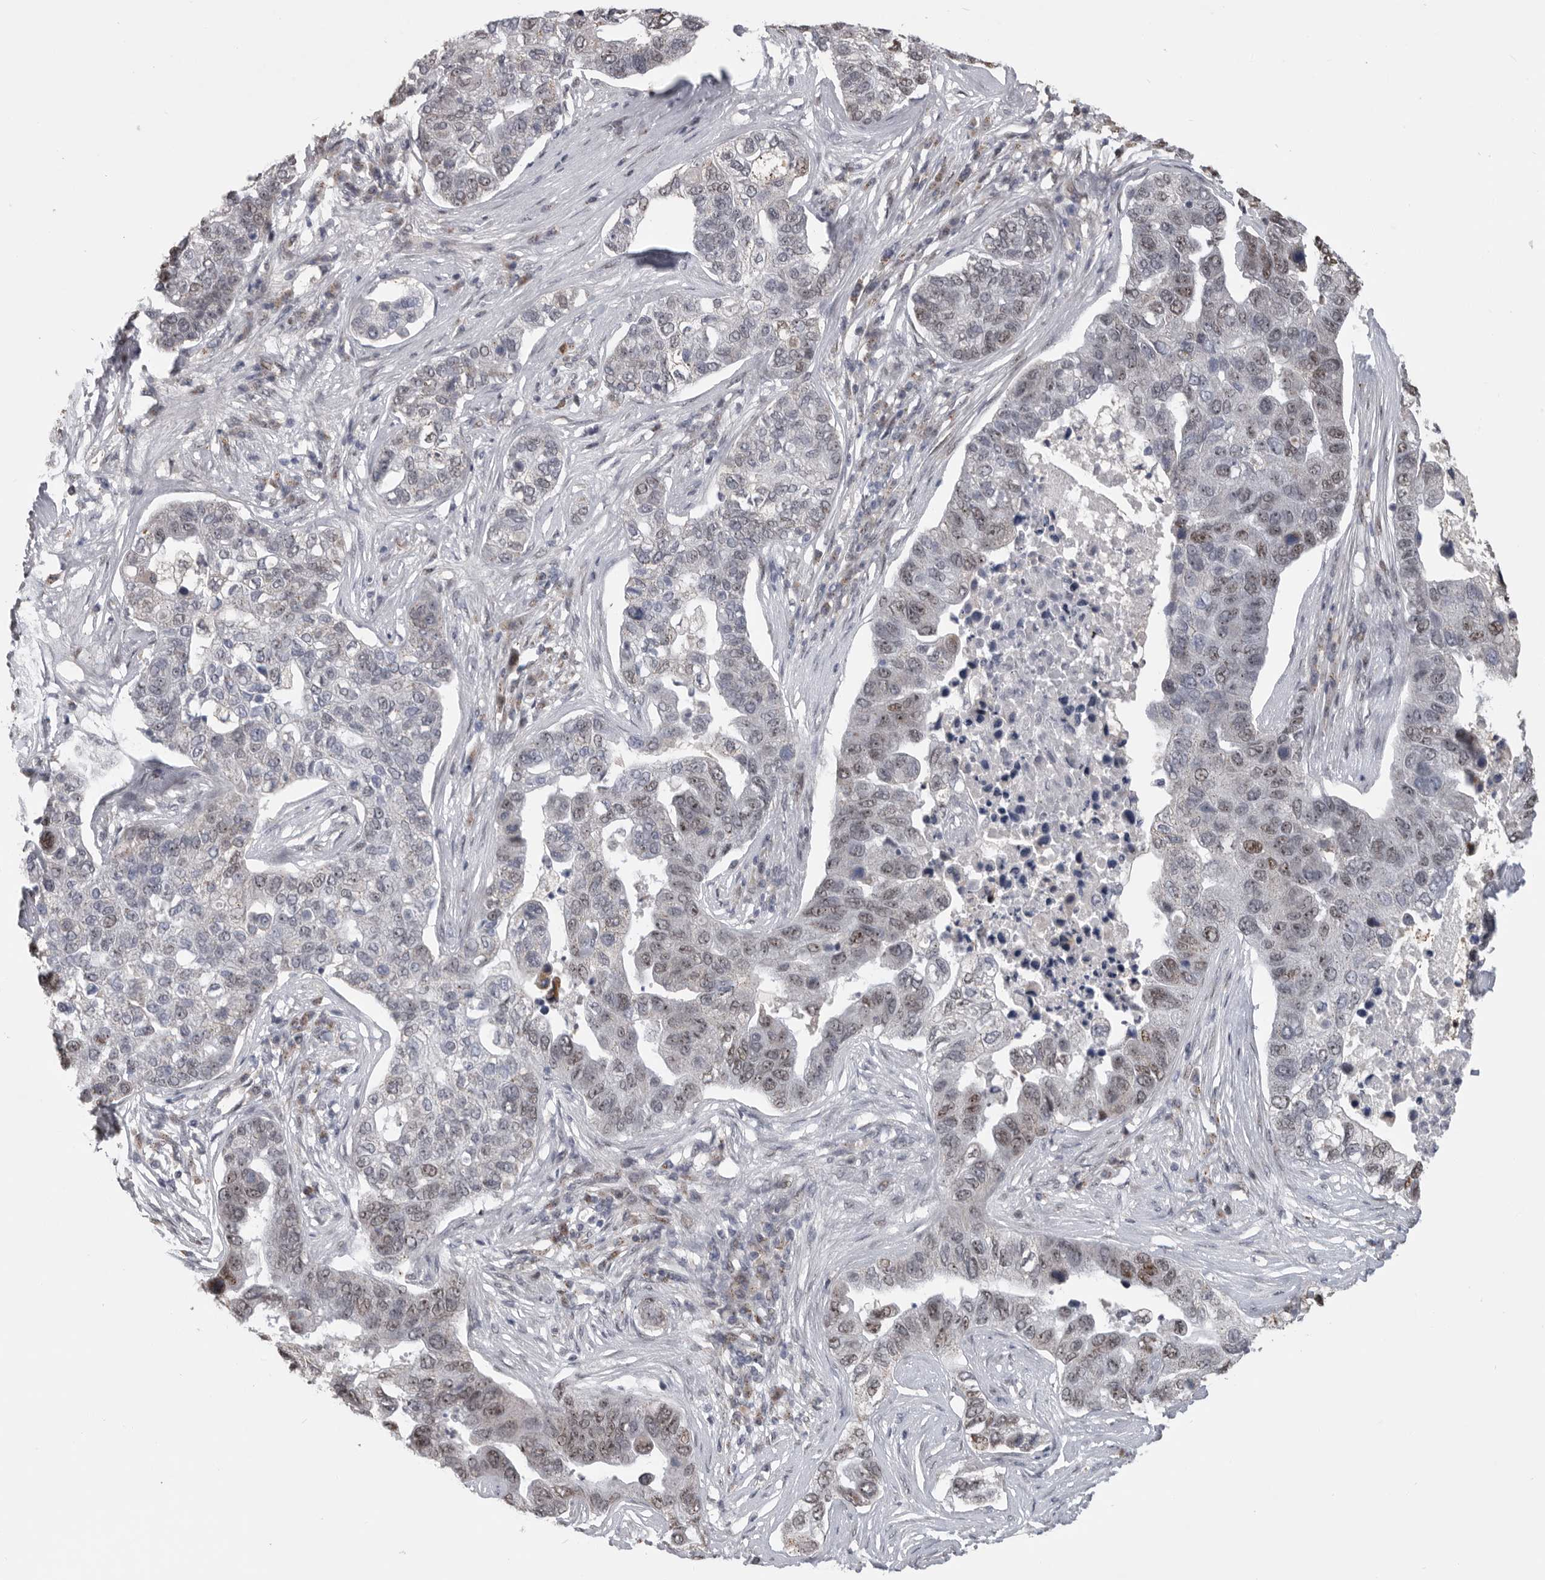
{"staining": {"intensity": "weak", "quantity": "25%-75%", "location": "nuclear"}, "tissue": "pancreatic cancer", "cell_type": "Tumor cells", "image_type": "cancer", "snomed": [{"axis": "morphology", "description": "Adenocarcinoma, NOS"}, {"axis": "topography", "description": "Pancreas"}], "caption": "This micrograph shows immunohistochemistry (IHC) staining of adenocarcinoma (pancreatic), with low weak nuclear positivity in about 25%-75% of tumor cells.", "gene": "PCMTD1", "patient": {"sex": "female", "age": 61}}